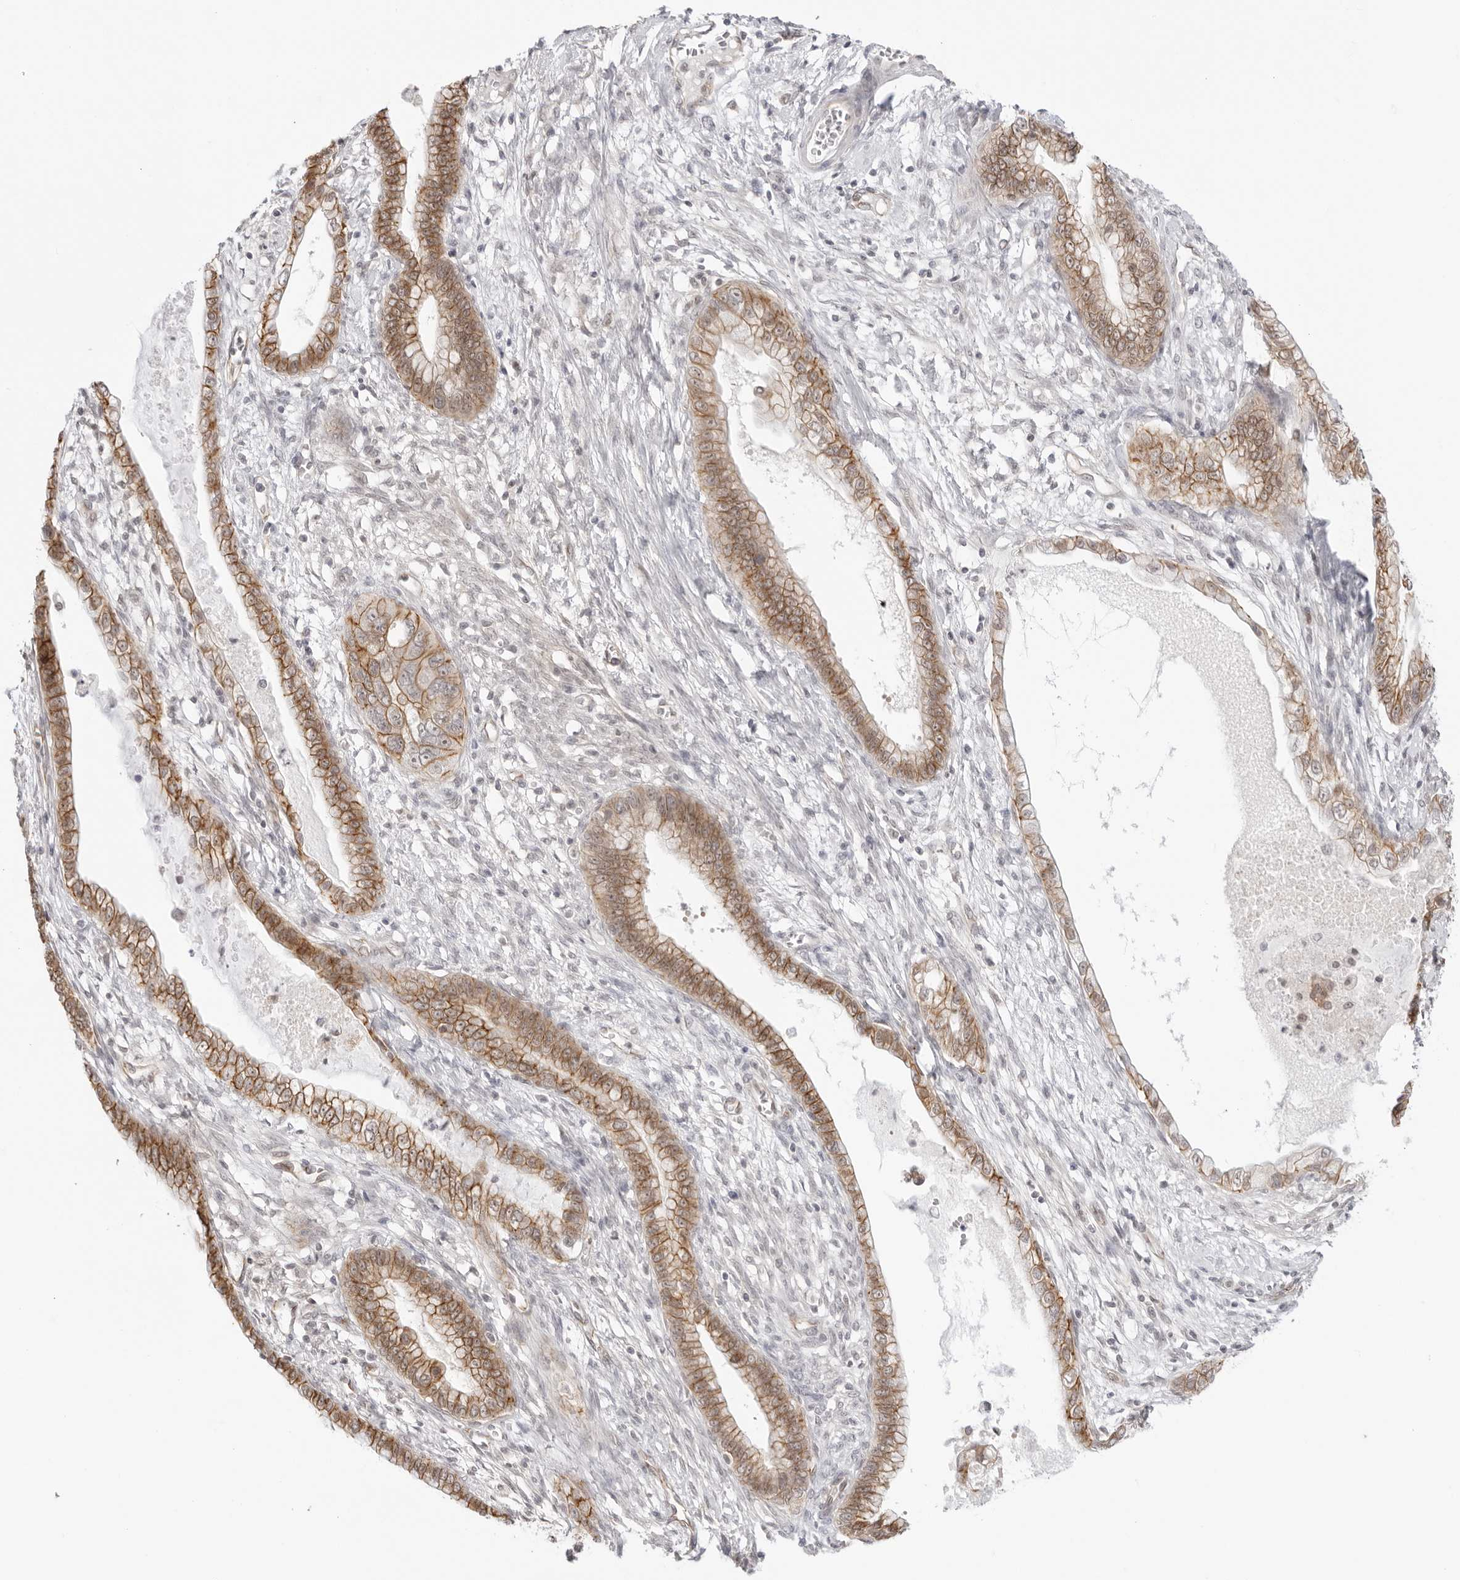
{"staining": {"intensity": "moderate", "quantity": ">75%", "location": "cytoplasmic/membranous"}, "tissue": "cervical cancer", "cell_type": "Tumor cells", "image_type": "cancer", "snomed": [{"axis": "morphology", "description": "Adenocarcinoma, NOS"}, {"axis": "topography", "description": "Cervix"}], "caption": "DAB (3,3'-diaminobenzidine) immunohistochemical staining of human cervical adenocarcinoma demonstrates moderate cytoplasmic/membranous protein staining in approximately >75% of tumor cells.", "gene": "TRAPPC3", "patient": {"sex": "female", "age": 44}}